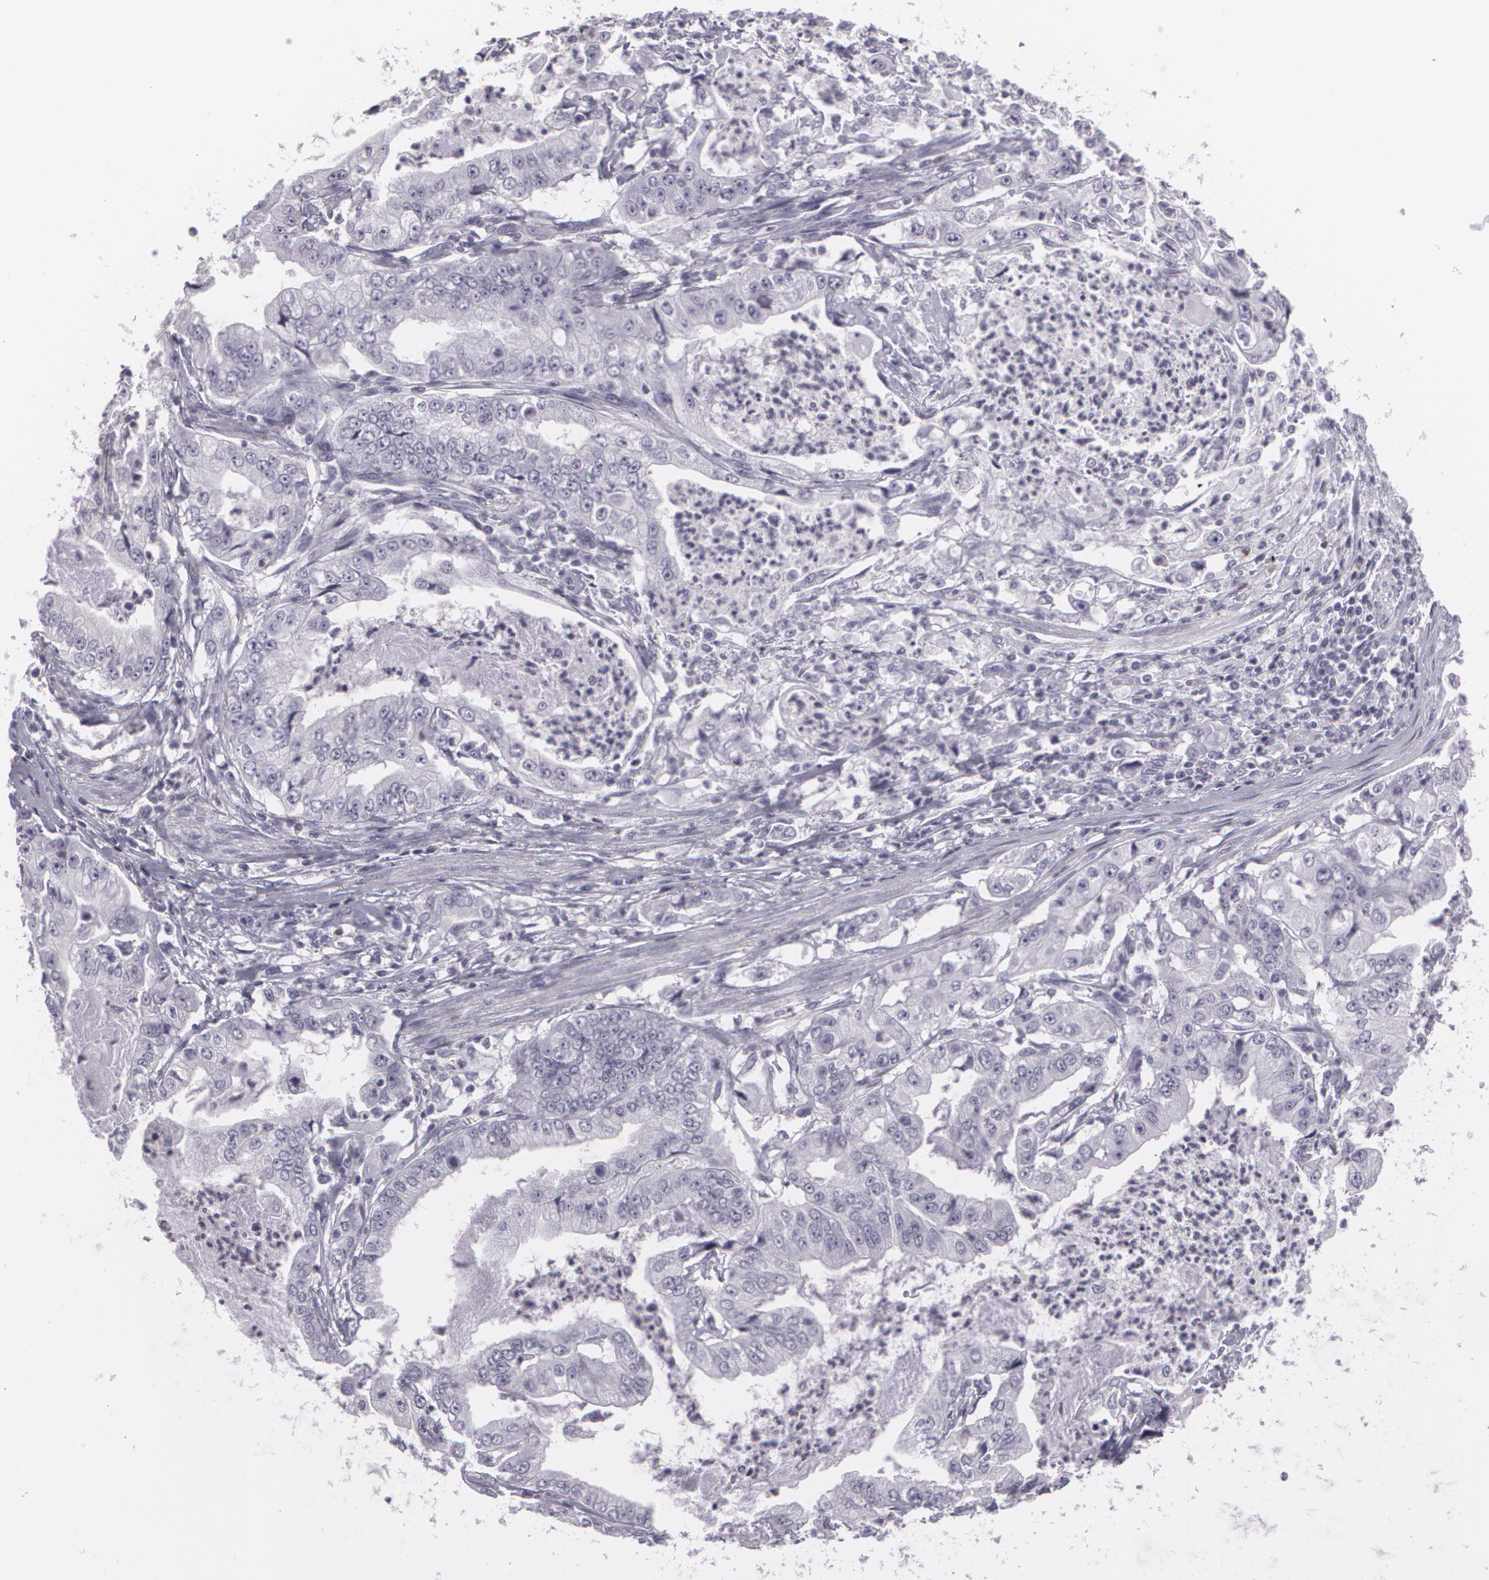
{"staining": {"intensity": "negative", "quantity": "none", "location": "none"}, "tissue": "stomach cancer", "cell_type": "Tumor cells", "image_type": "cancer", "snomed": [{"axis": "morphology", "description": "Adenocarcinoma, NOS"}, {"axis": "topography", "description": "Pancreas"}, {"axis": "topography", "description": "Stomach, upper"}], "caption": "There is no significant positivity in tumor cells of adenocarcinoma (stomach).", "gene": "MAP2", "patient": {"sex": "male", "age": 77}}